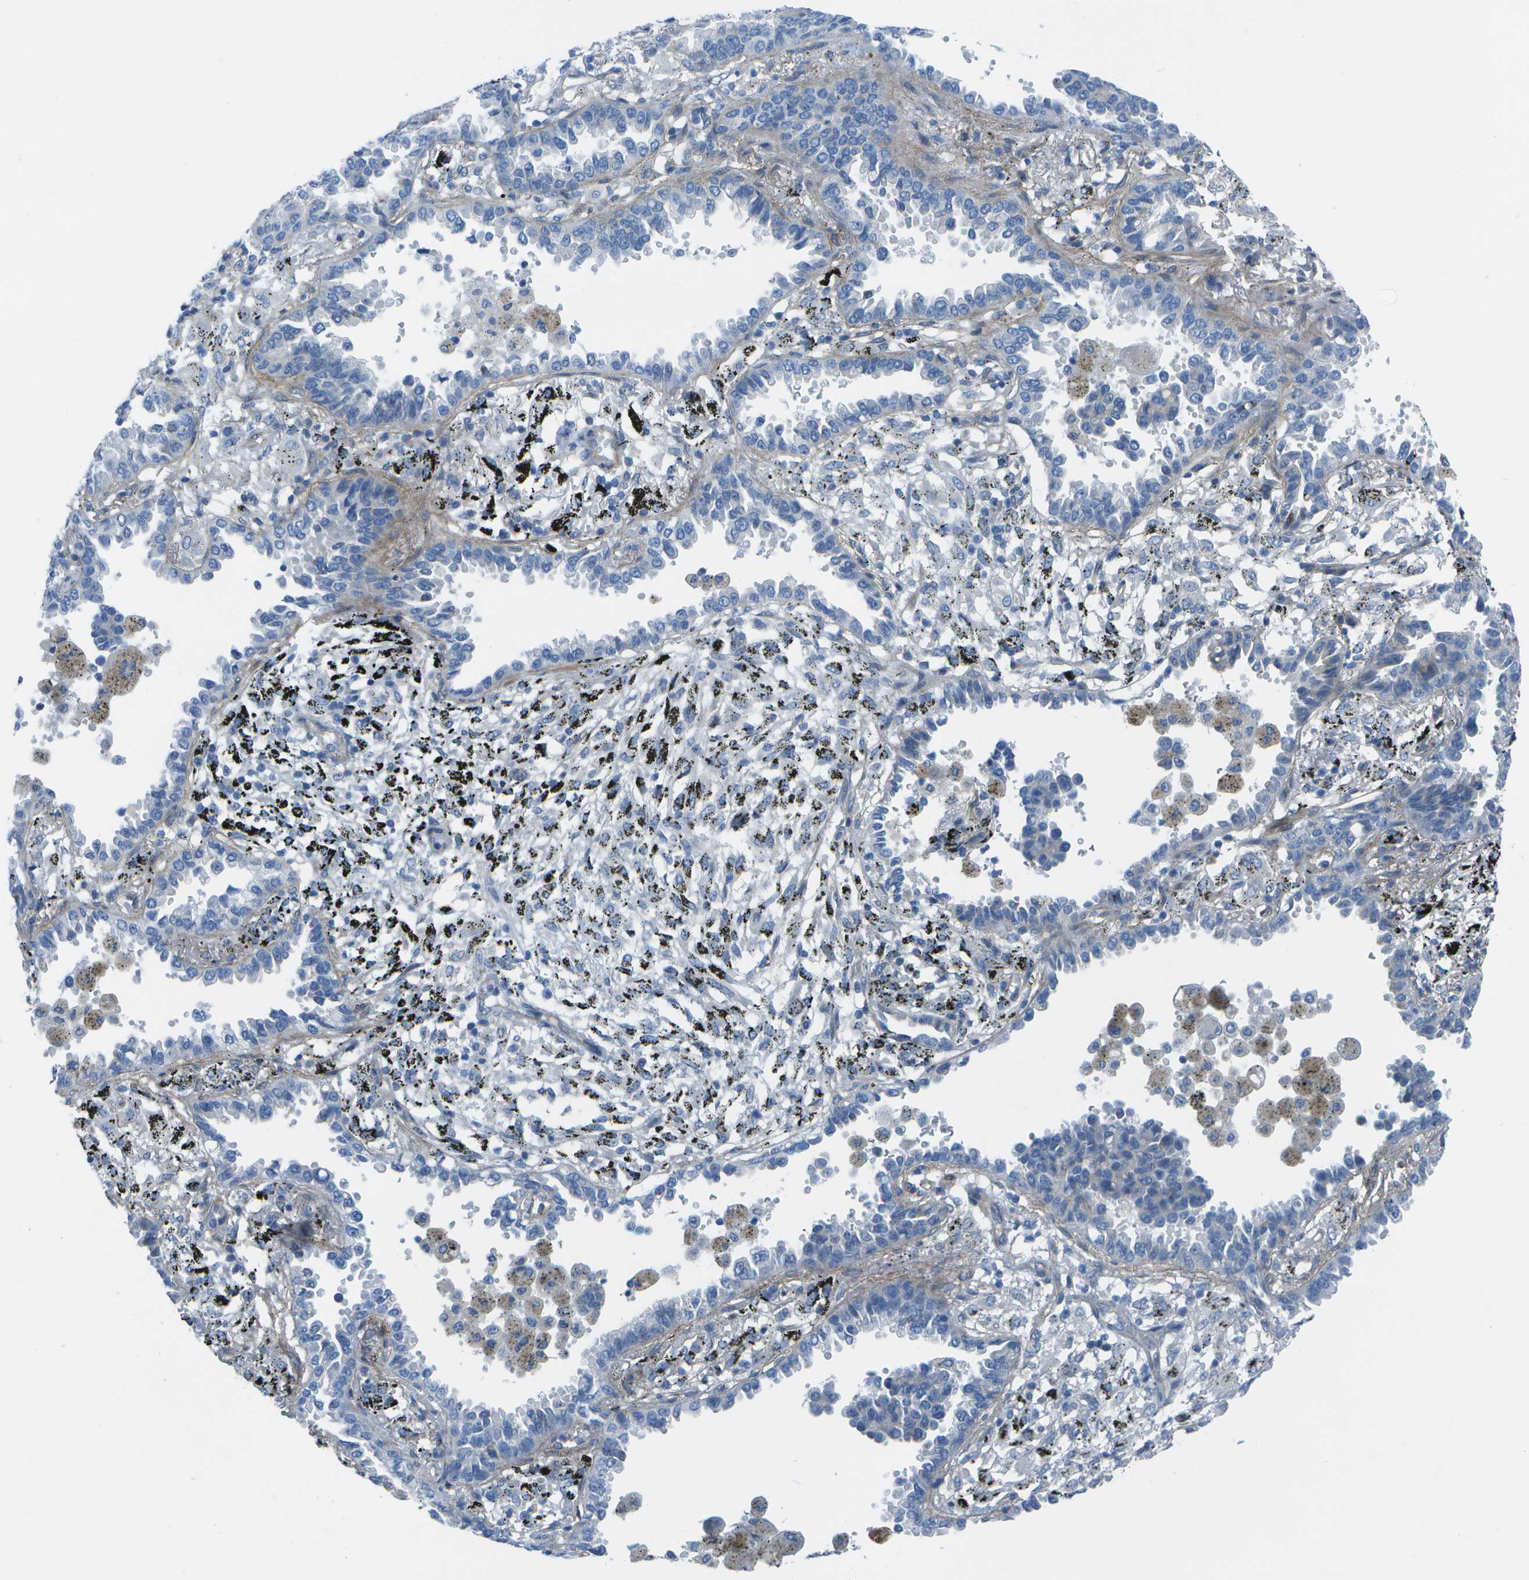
{"staining": {"intensity": "negative", "quantity": "none", "location": "none"}, "tissue": "lung cancer", "cell_type": "Tumor cells", "image_type": "cancer", "snomed": [{"axis": "morphology", "description": "Normal tissue, NOS"}, {"axis": "morphology", "description": "Adenocarcinoma, NOS"}, {"axis": "topography", "description": "Lung"}], "caption": "Tumor cells show no significant protein staining in adenocarcinoma (lung).", "gene": "SORBS3", "patient": {"sex": "male", "age": 59}}